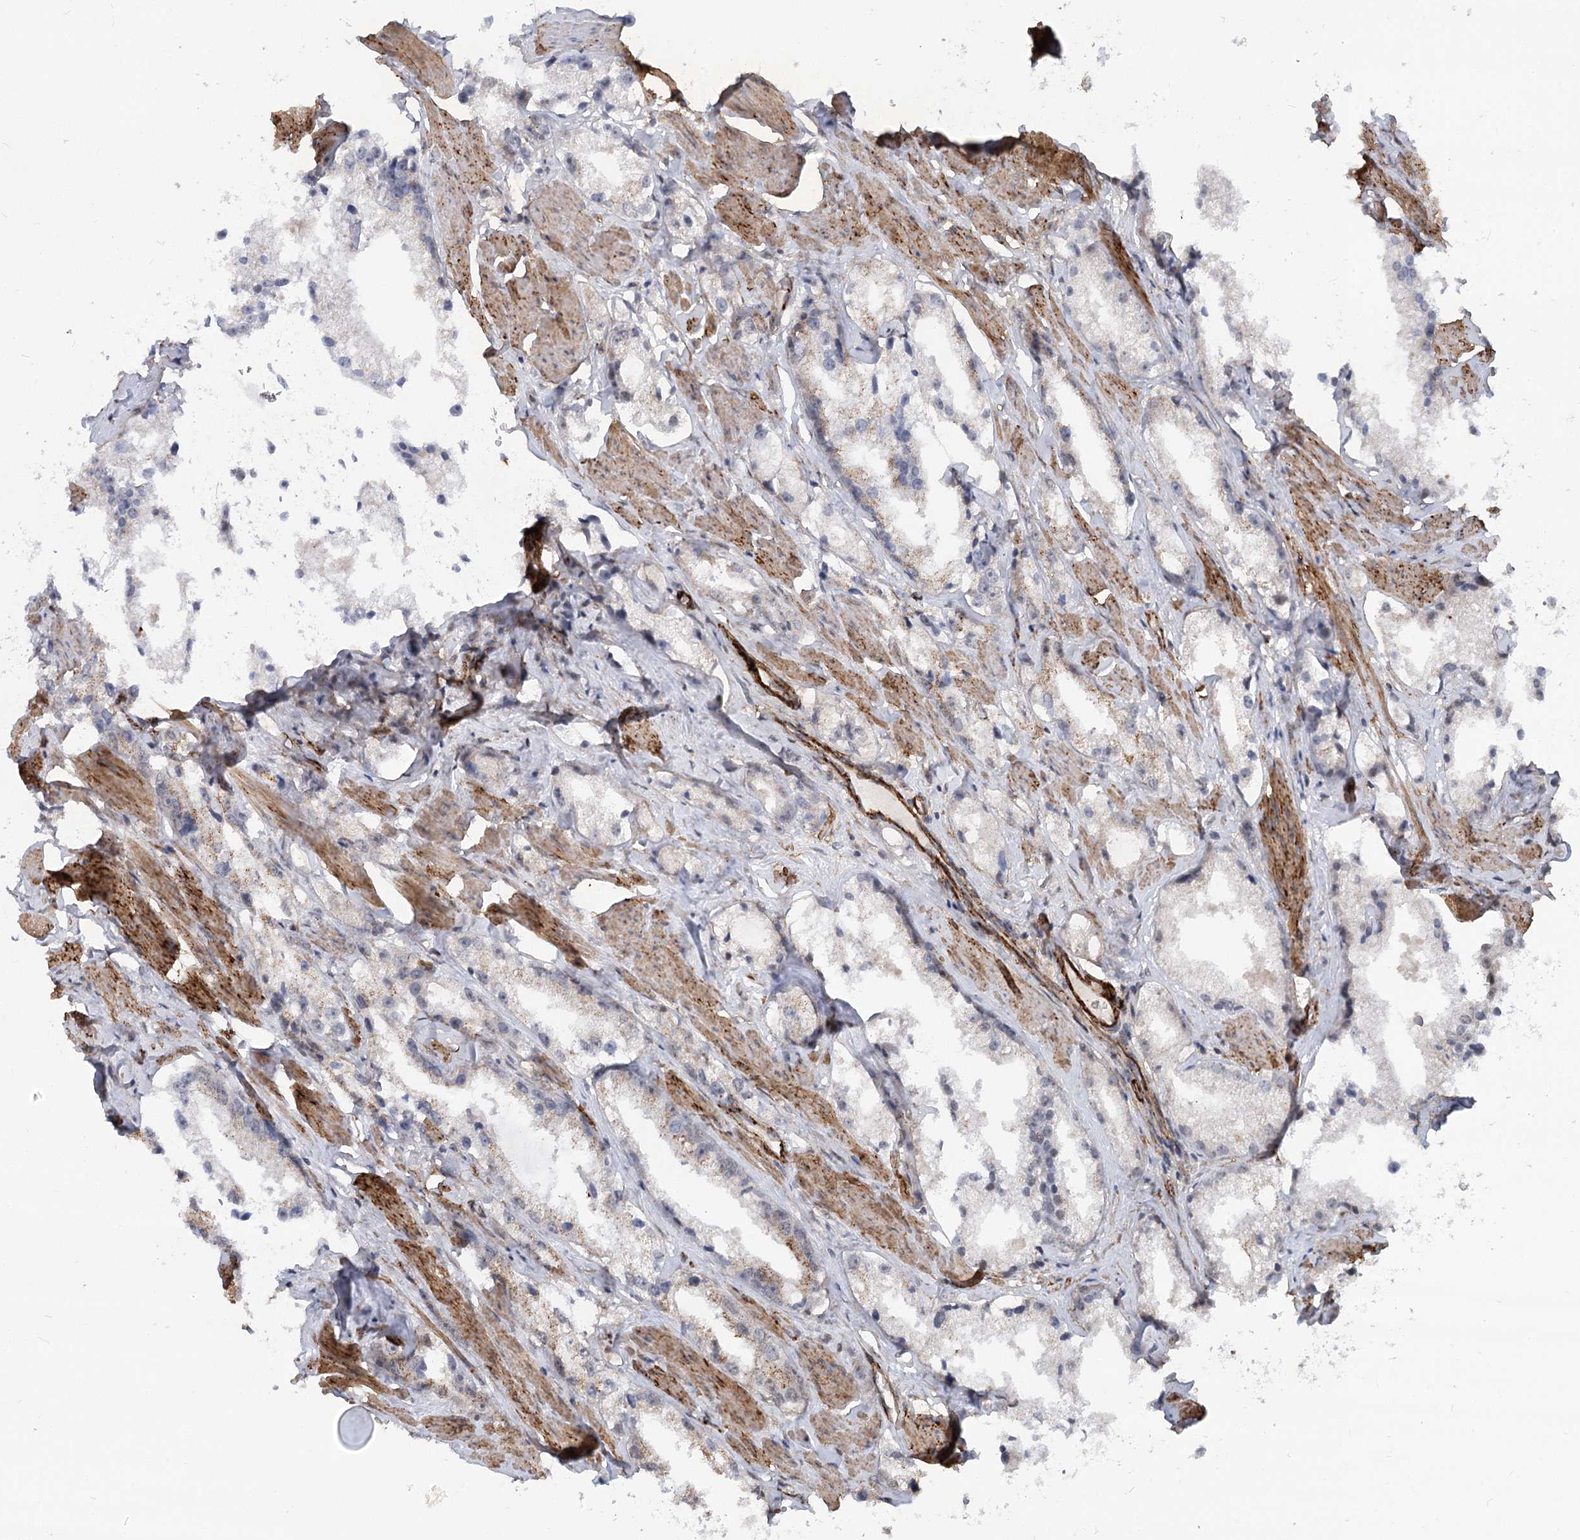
{"staining": {"intensity": "weak", "quantity": "25%-75%", "location": "cytoplasmic/membranous"}, "tissue": "prostate cancer", "cell_type": "Tumor cells", "image_type": "cancer", "snomed": [{"axis": "morphology", "description": "Adenocarcinoma, High grade"}, {"axis": "topography", "description": "Prostate"}], "caption": "Immunohistochemistry (IHC) of high-grade adenocarcinoma (prostate) reveals low levels of weak cytoplasmic/membranous positivity in about 25%-75% of tumor cells.", "gene": "GNL3L", "patient": {"sex": "male", "age": 66}}